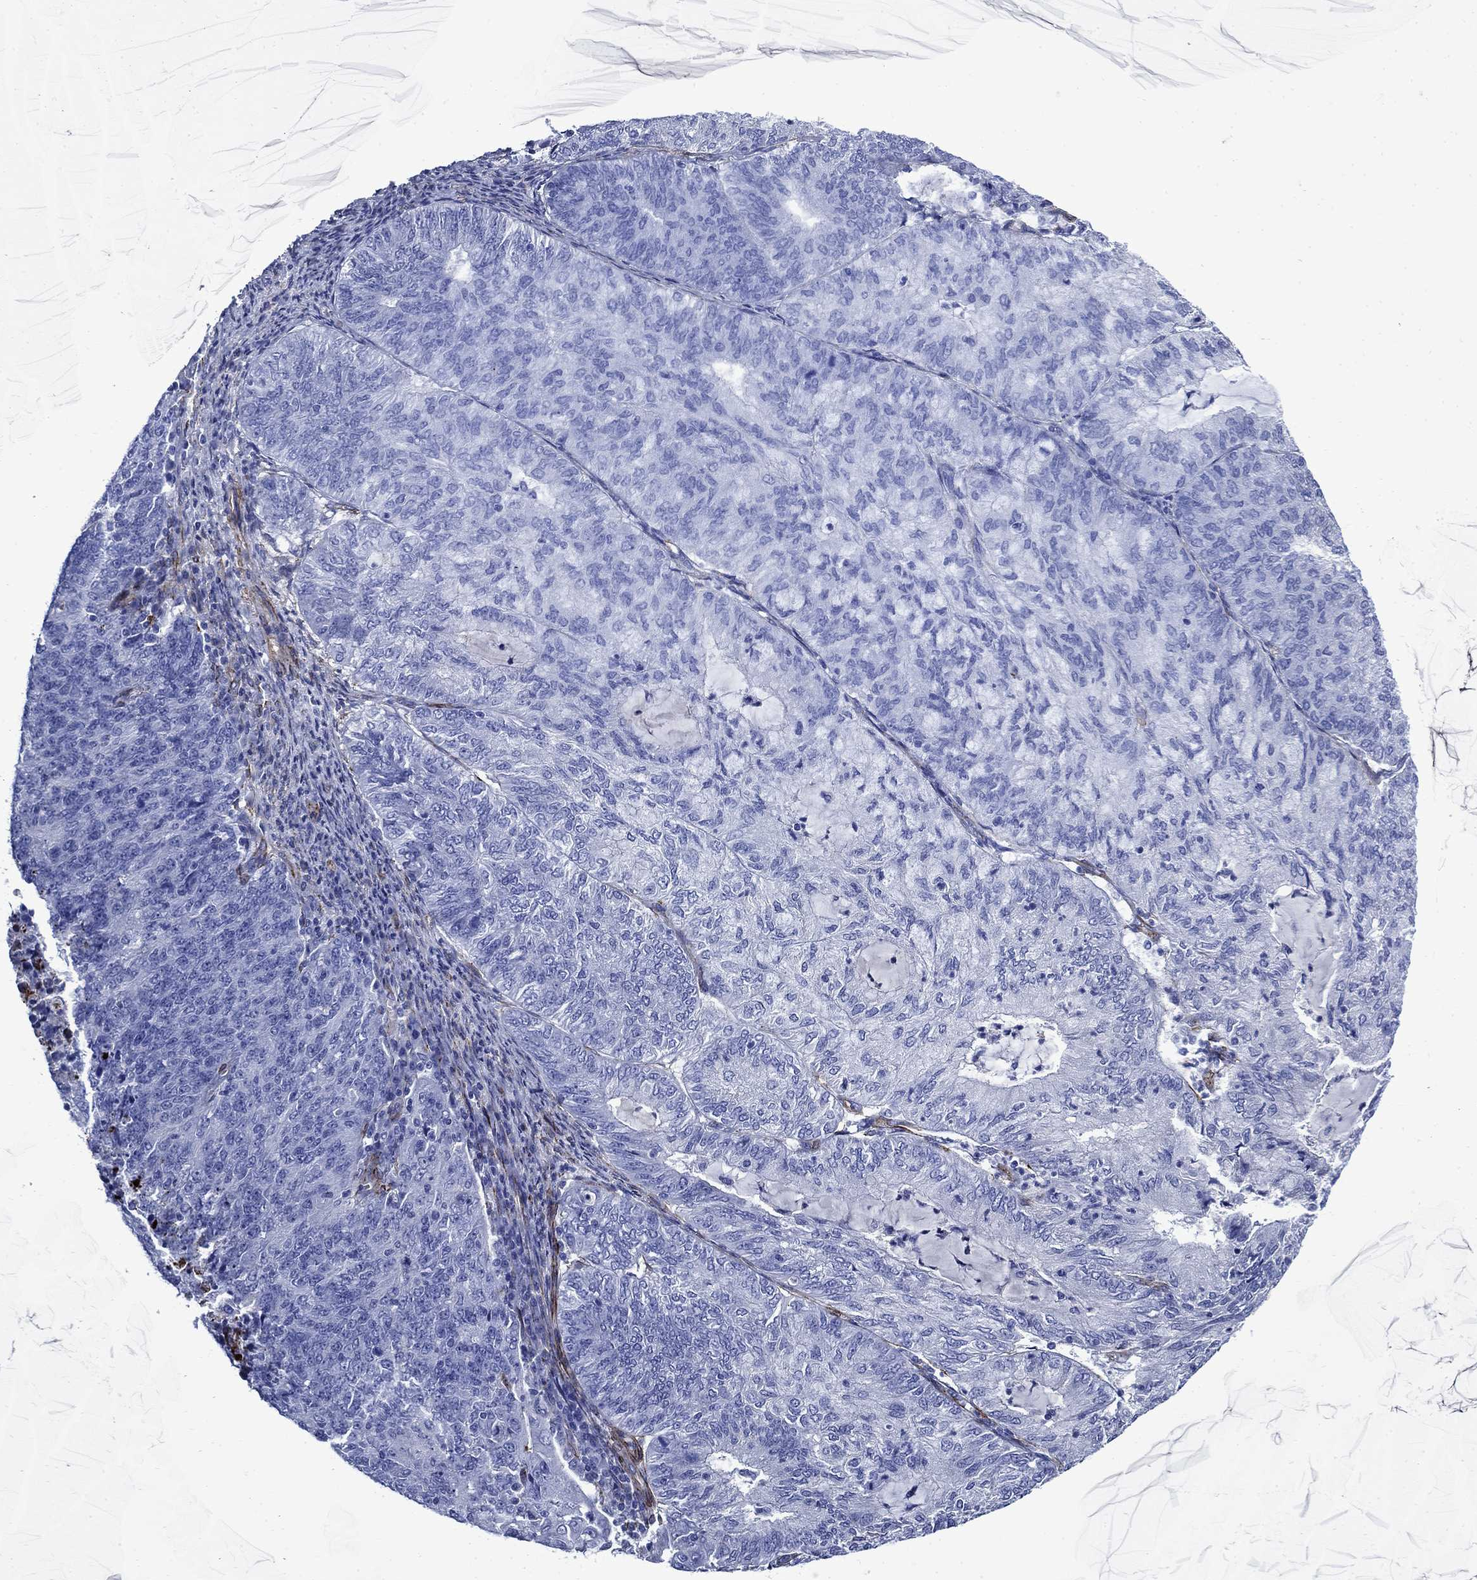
{"staining": {"intensity": "negative", "quantity": "none", "location": "none"}, "tissue": "endometrial cancer", "cell_type": "Tumor cells", "image_type": "cancer", "snomed": [{"axis": "morphology", "description": "Adenocarcinoma, NOS"}, {"axis": "topography", "description": "Endometrium"}], "caption": "An immunohistochemistry (IHC) image of endometrial cancer is shown. There is no staining in tumor cells of endometrial cancer.", "gene": "VTN", "patient": {"sex": "female", "age": 82}}